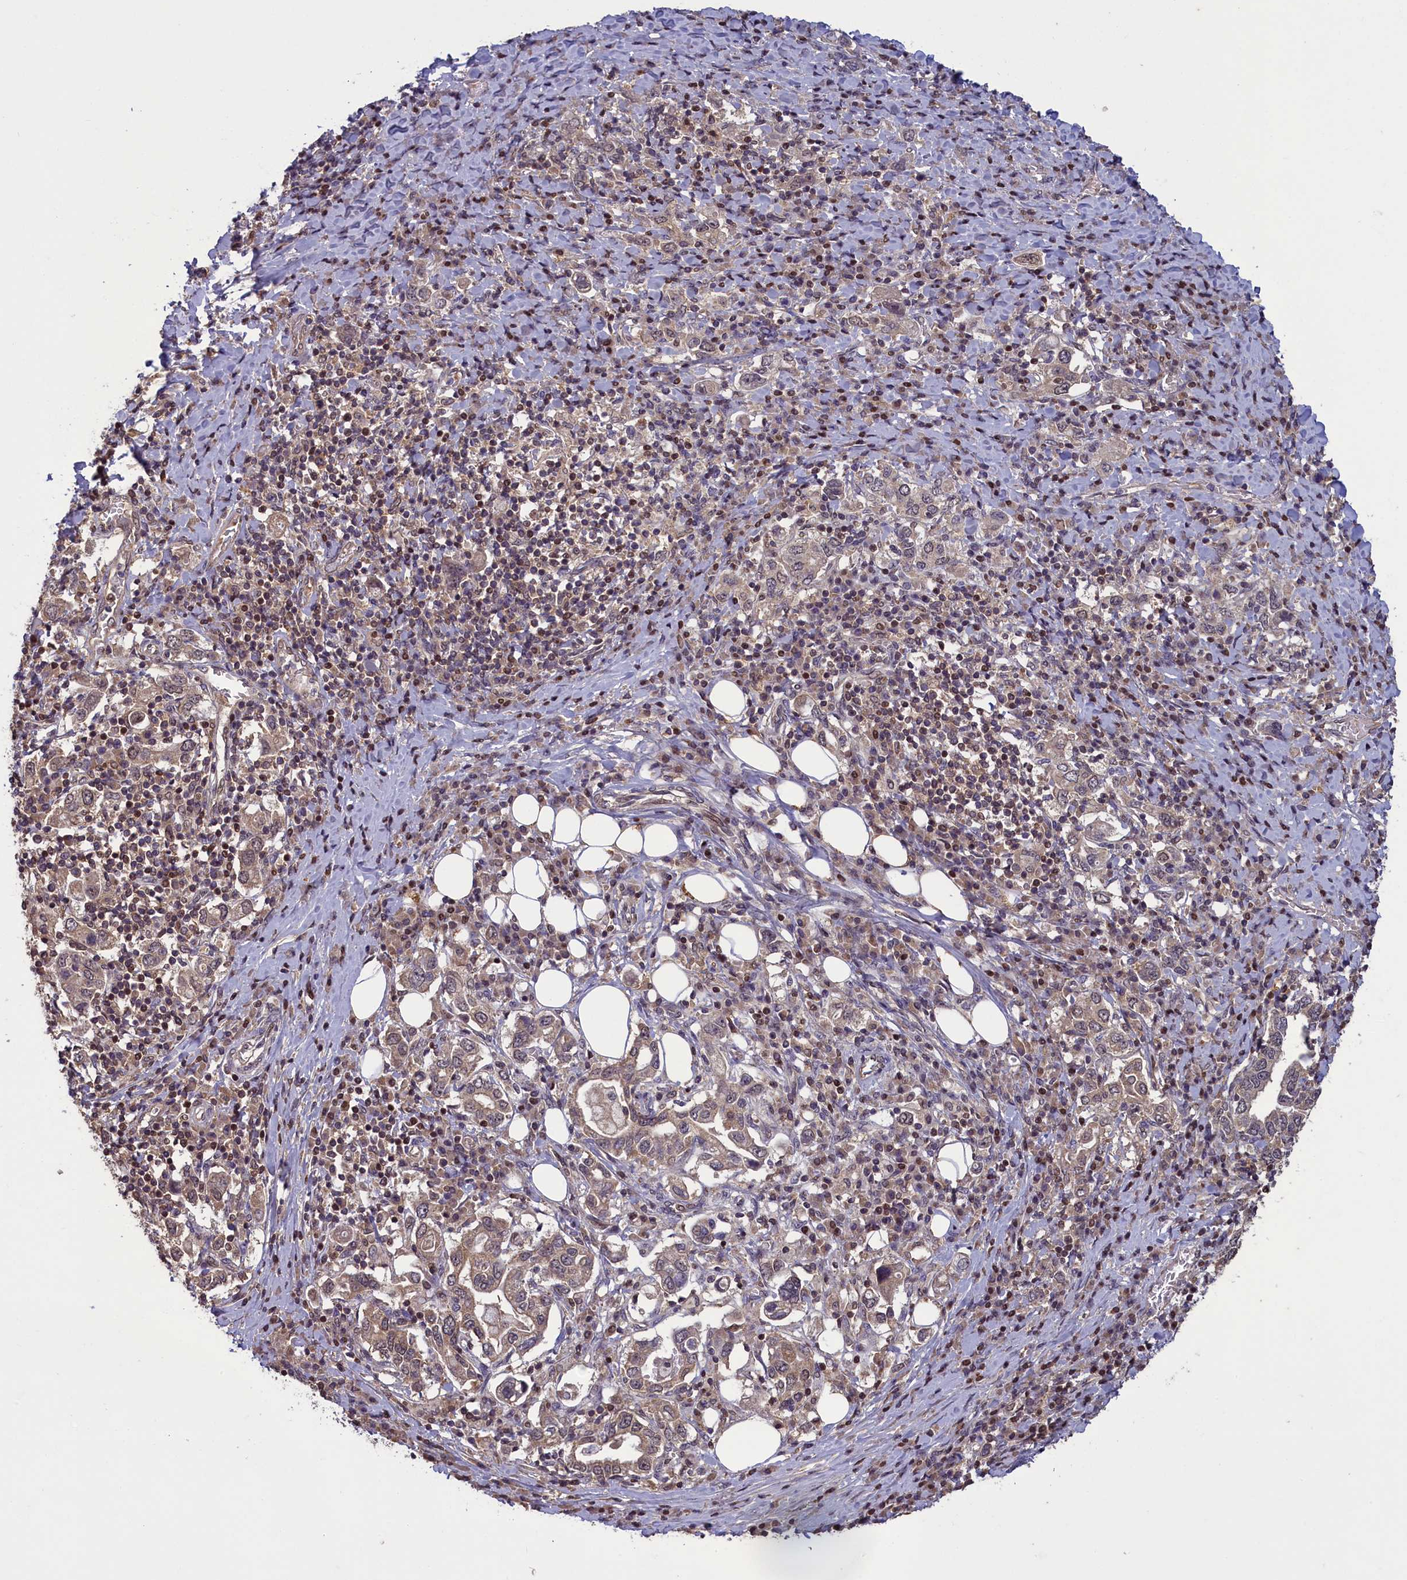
{"staining": {"intensity": "weak", "quantity": "25%-75%", "location": "cytoplasmic/membranous"}, "tissue": "stomach cancer", "cell_type": "Tumor cells", "image_type": "cancer", "snomed": [{"axis": "morphology", "description": "Adenocarcinoma, NOS"}, {"axis": "topography", "description": "Stomach, upper"}, {"axis": "topography", "description": "Stomach"}], "caption": "There is low levels of weak cytoplasmic/membranous positivity in tumor cells of stomach adenocarcinoma, as demonstrated by immunohistochemical staining (brown color).", "gene": "NUBP1", "patient": {"sex": "male", "age": 62}}